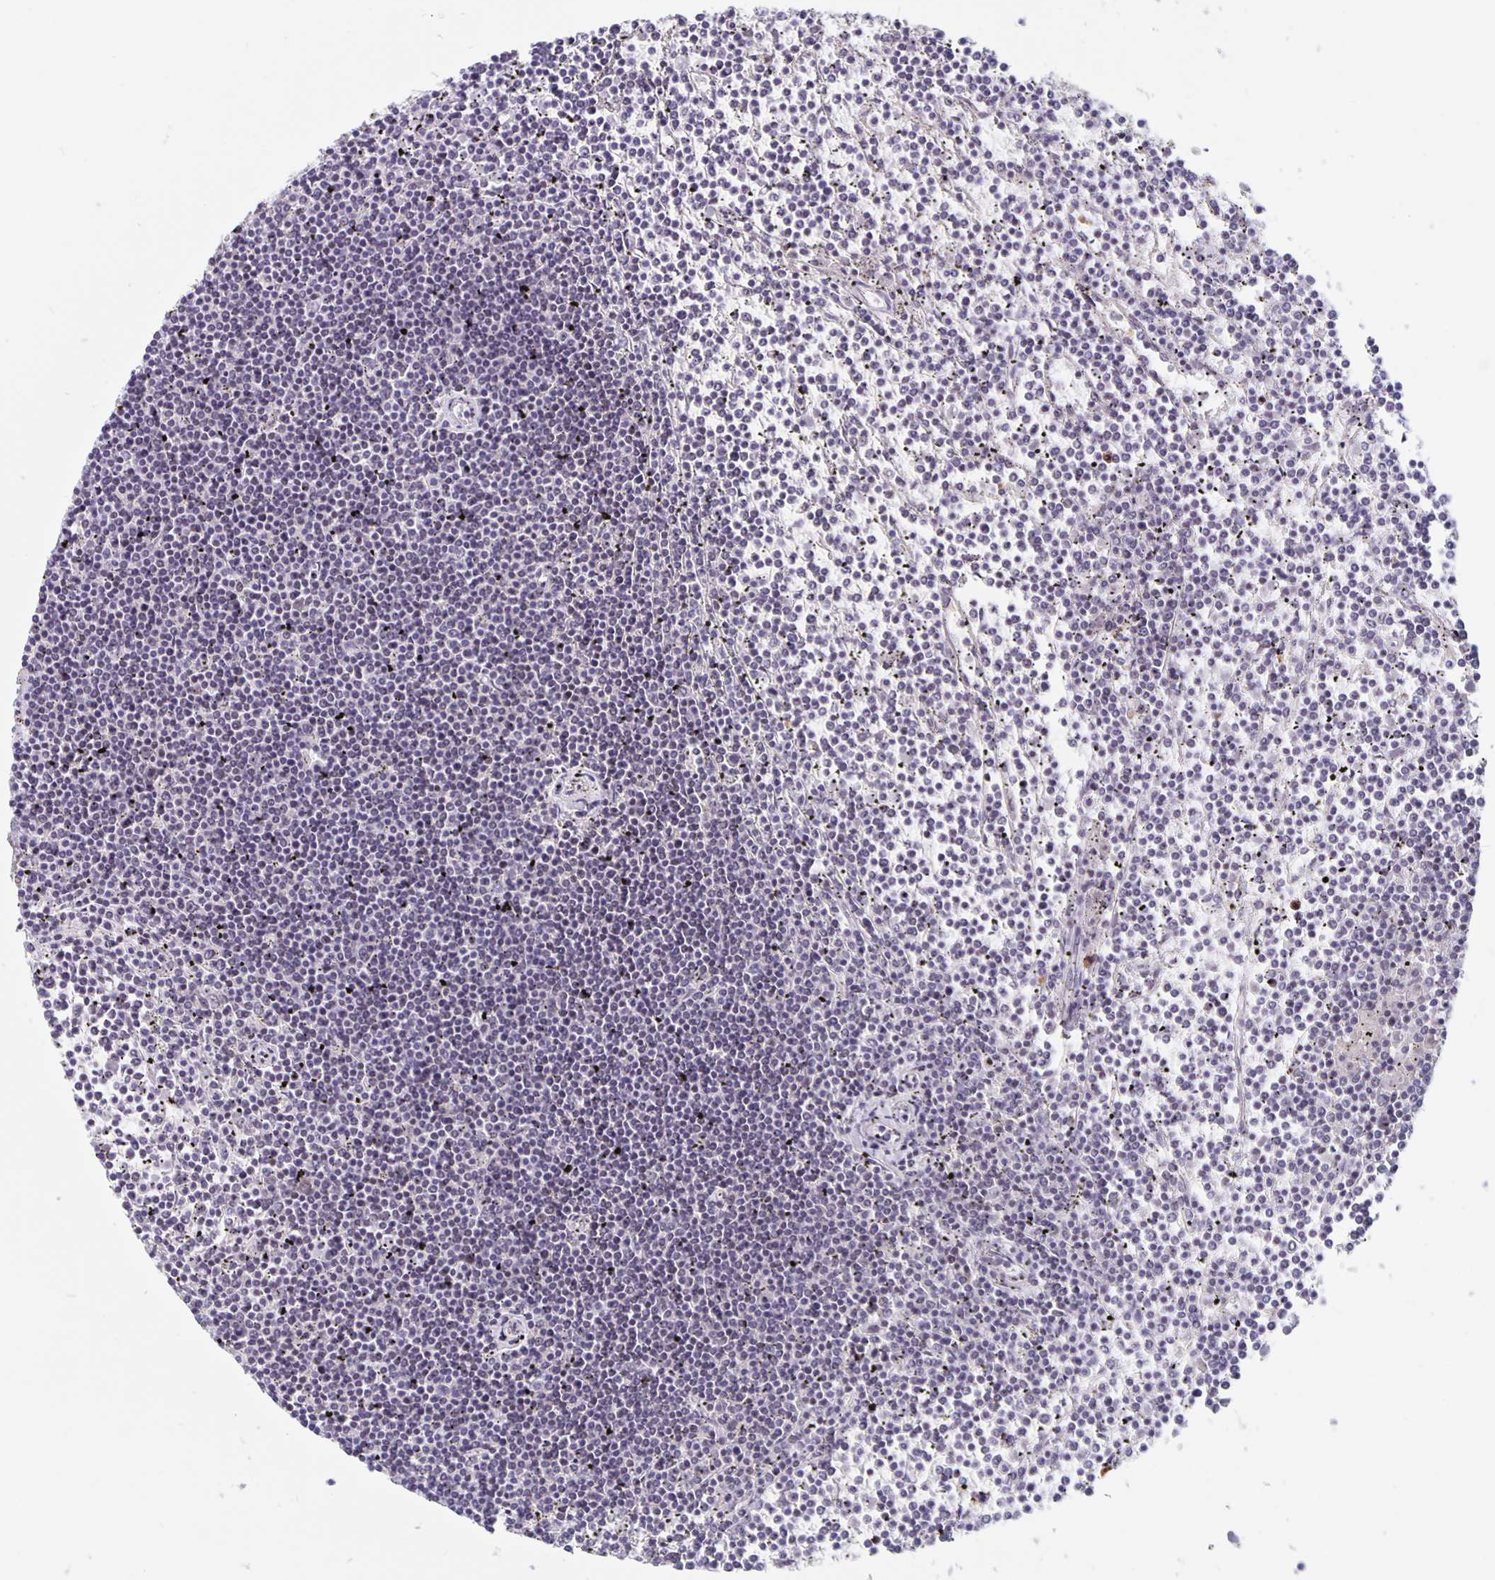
{"staining": {"intensity": "negative", "quantity": "none", "location": "none"}, "tissue": "lymphoma", "cell_type": "Tumor cells", "image_type": "cancer", "snomed": [{"axis": "morphology", "description": "Malignant lymphoma, non-Hodgkin's type, Low grade"}, {"axis": "topography", "description": "Spleen"}], "caption": "Protein analysis of low-grade malignant lymphoma, non-Hodgkin's type exhibits no significant expression in tumor cells.", "gene": "ZNF691", "patient": {"sex": "female", "age": 19}}